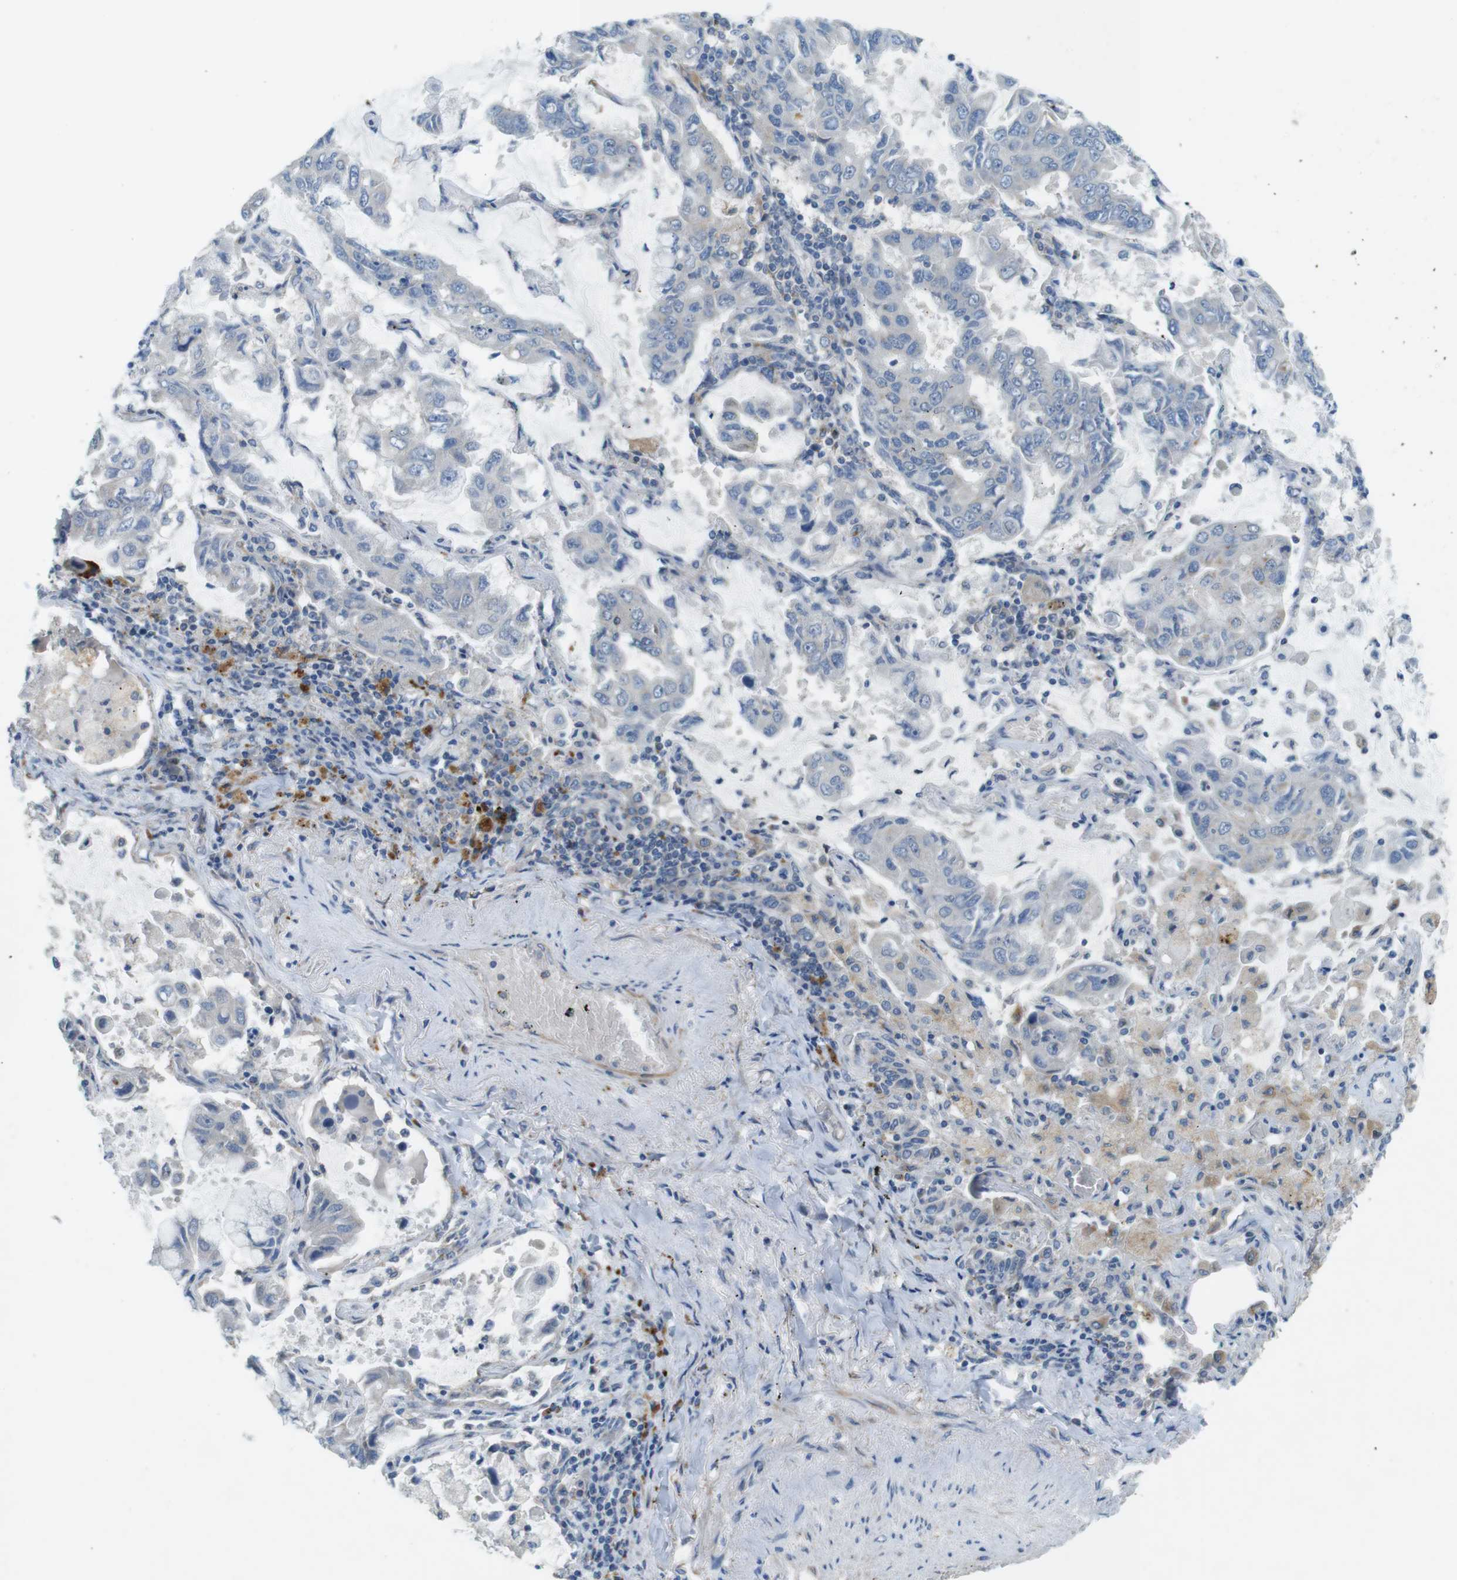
{"staining": {"intensity": "negative", "quantity": "none", "location": "none"}, "tissue": "lung cancer", "cell_type": "Tumor cells", "image_type": "cancer", "snomed": [{"axis": "morphology", "description": "Adenocarcinoma, NOS"}, {"axis": "topography", "description": "Lung"}], "caption": "IHC histopathology image of lung cancer stained for a protein (brown), which displays no staining in tumor cells.", "gene": "TYW1", "patient": {"sex": "male", "age": 64}}